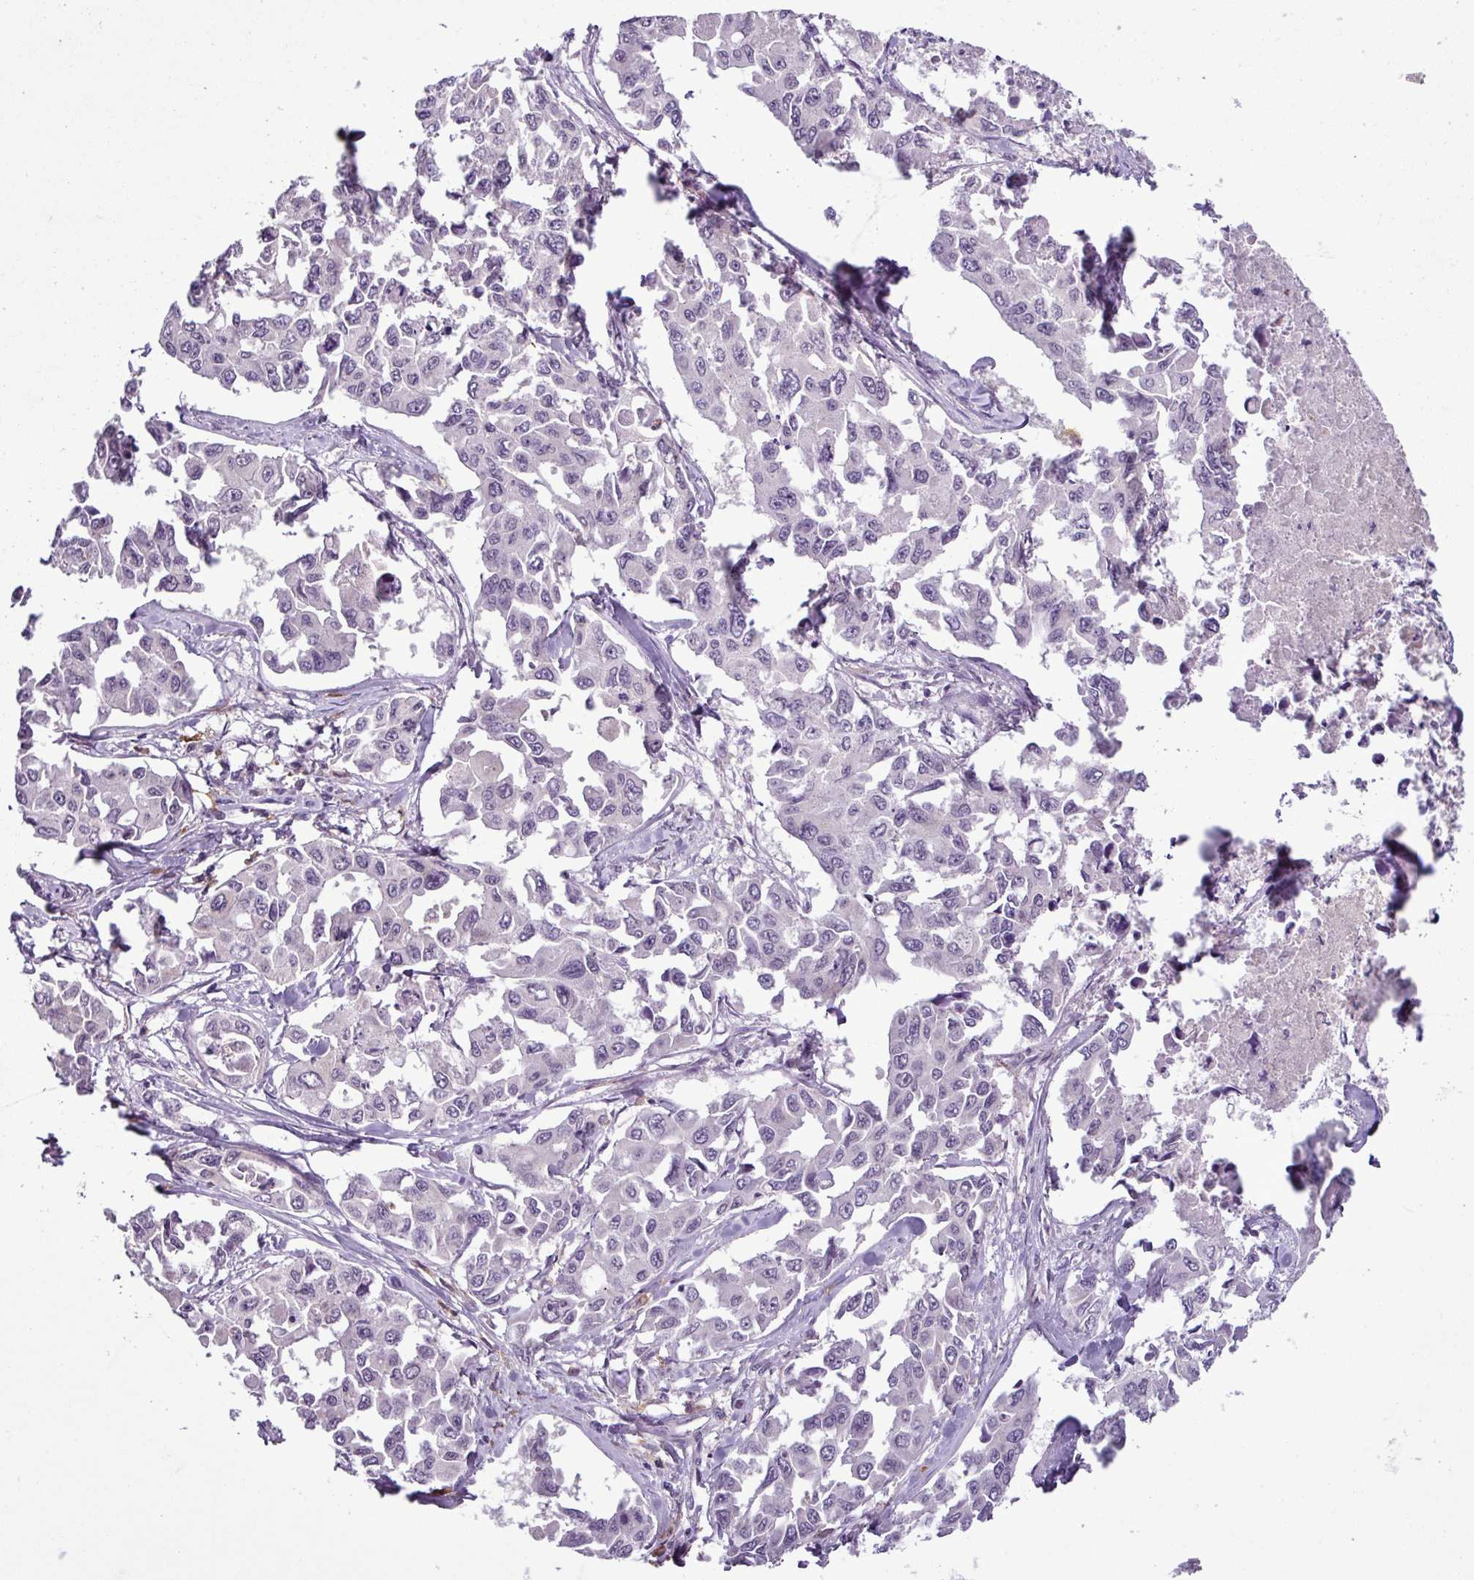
{"staining": {"intensity": "moderate", "quantity": ">75%", "location": "cytoplasmic/membranous"}, "tissue": "lung cancer", "cell_type": "Tumor cells", "image_type": "cancer", "snomed": [{"axis": "morphology", "description": "Adenocarcinoma, NOS"}, {"axis": "topography", "description": "Lung"}], "caption": "Human lung cancer stained with a brown dye displays moderate cytoplasmic/membranous positive staining in about >75% of tumor cells.", "gene": "C9orf24", "patient": {"sex": "male", "age": 64}}